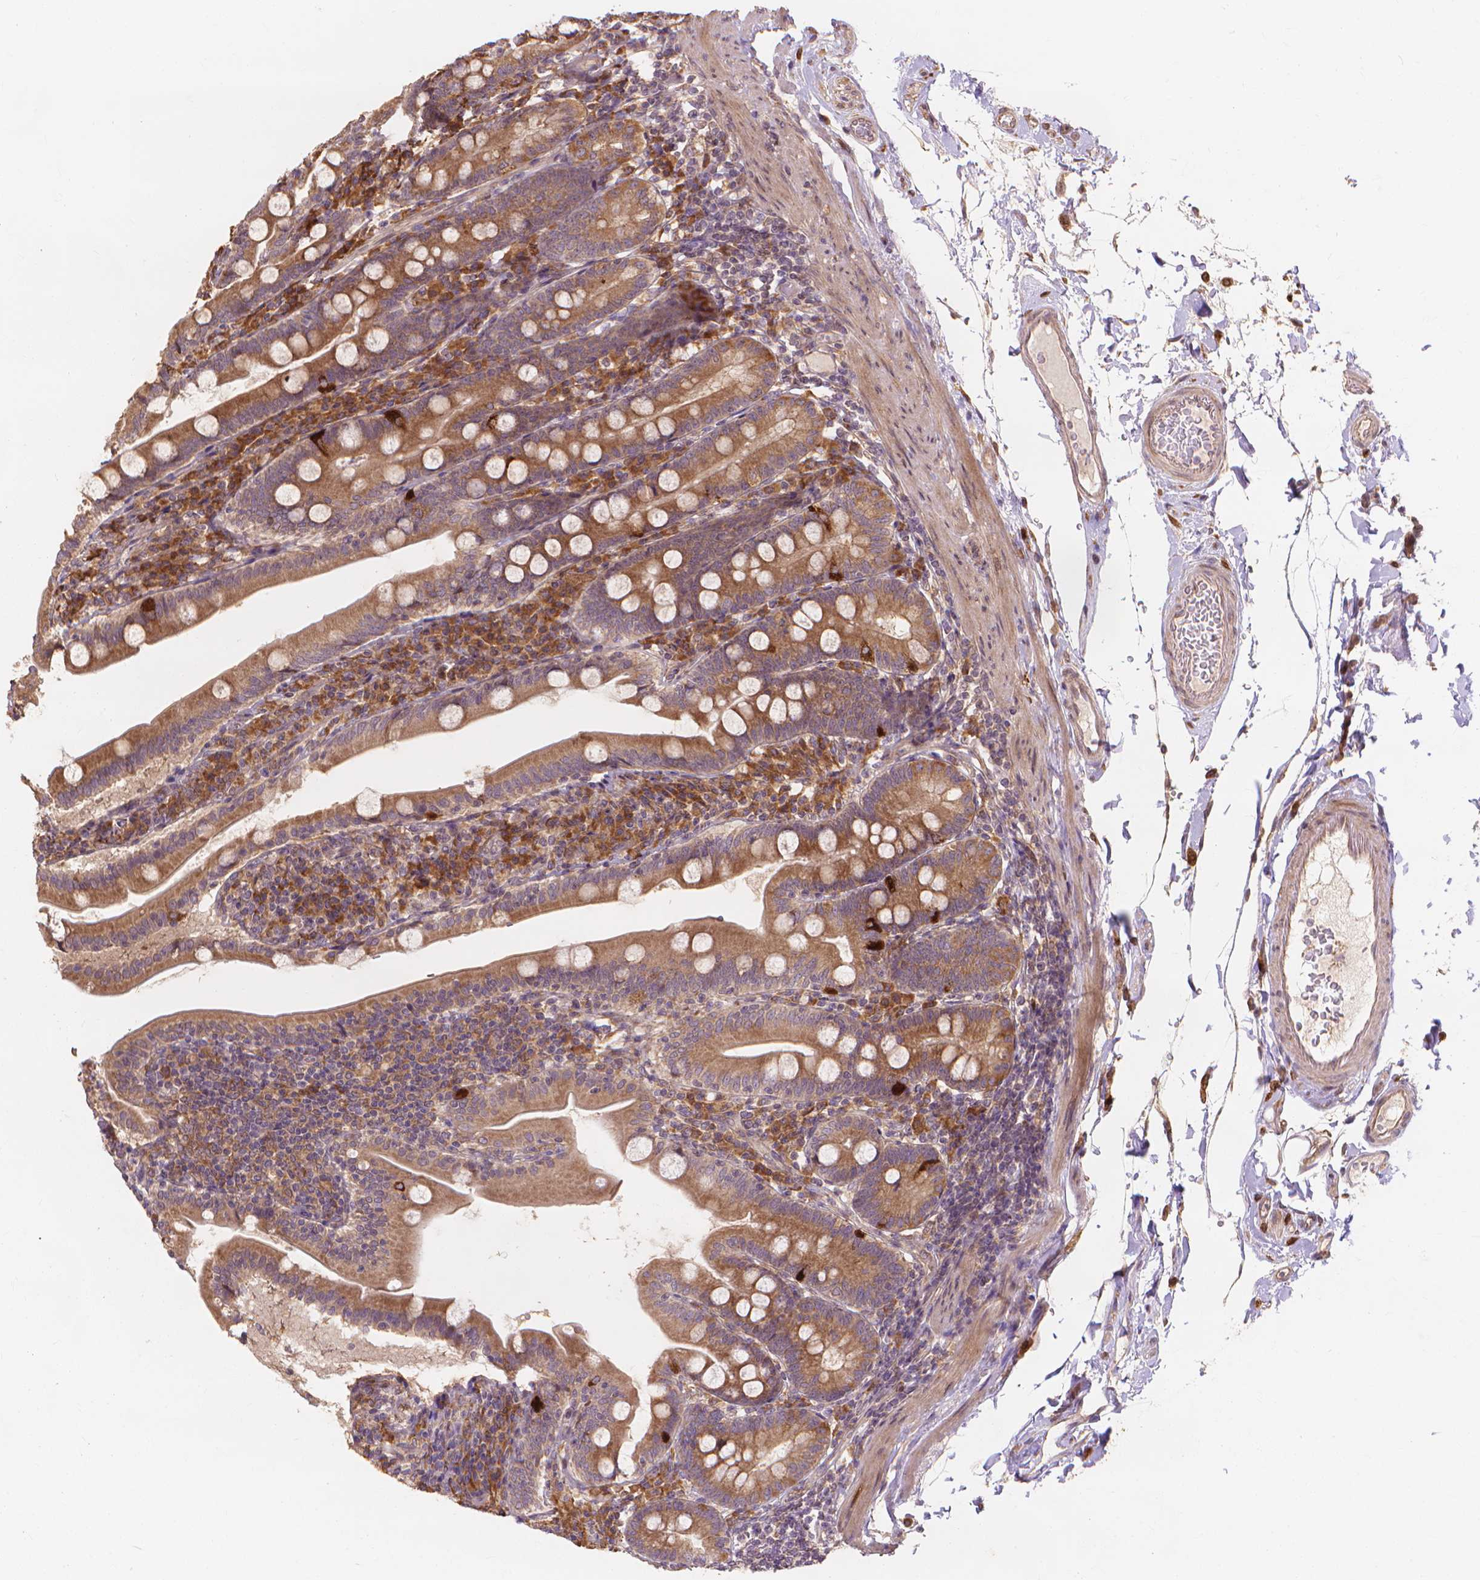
{"staining": {"intensity": "moderate", "quantity": ">75%", "location": "cytoplasmic/membranous"}, "tissue": "duodenum", "cell_type": "Glandular cells", "image_type": "normal", "snomed": [{"axis": "morphology", "description": "Normal tissue, NOS"}, {"axis": "topography", "description": "Duodenum"}], "caption": "Moderate cytoplasmic/membranous expression for a protein is appreciated in approximately >75% of glandular cells of unremarkable duodenum using IHC.", "gene": "TAB2", "patient": {"sex": "female", "age": 67}}